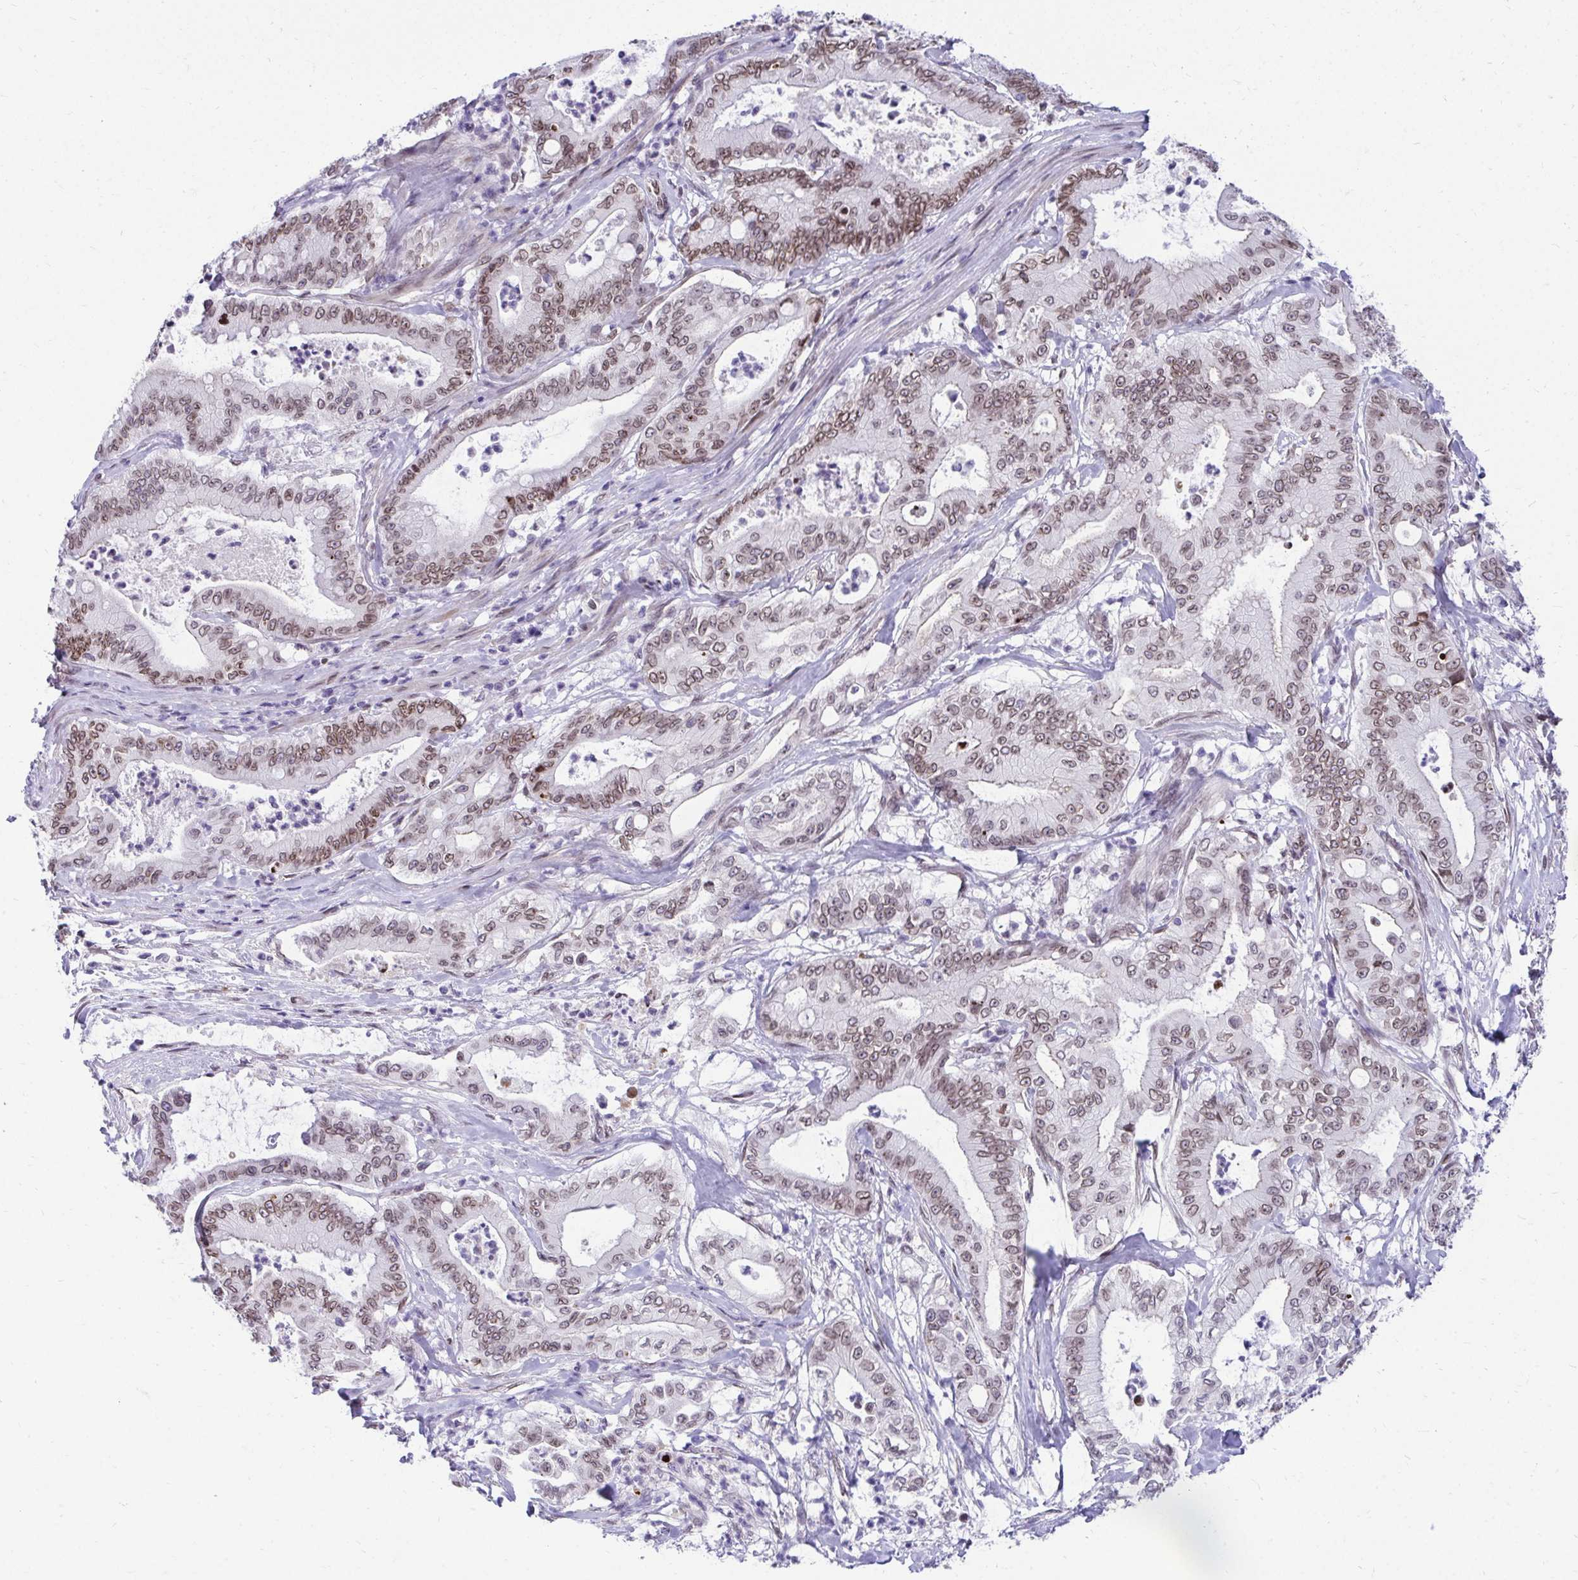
{"staining": {"intensity": "moderate", "quantity": ">75%", "location": "cytoplasmic/membranous,nuclear"}, "tissue": "pancreatic cancer", "cell_type": "Tumor cells", "image_type": "cancer", "snomed": [{"axis": "morphology", "description": "Adenocarcinoma, NOS"}, {"axis": "topography", "description": "Pancreas"}], "caption": "A brown stain shows moderate cytoplasmic/membranous and nuclear positivity of a protein in adenocarcinoma (pancreatic) tumor cells.", "gene": "BANF1", "patient": {"sex": "male", "age": 71}}